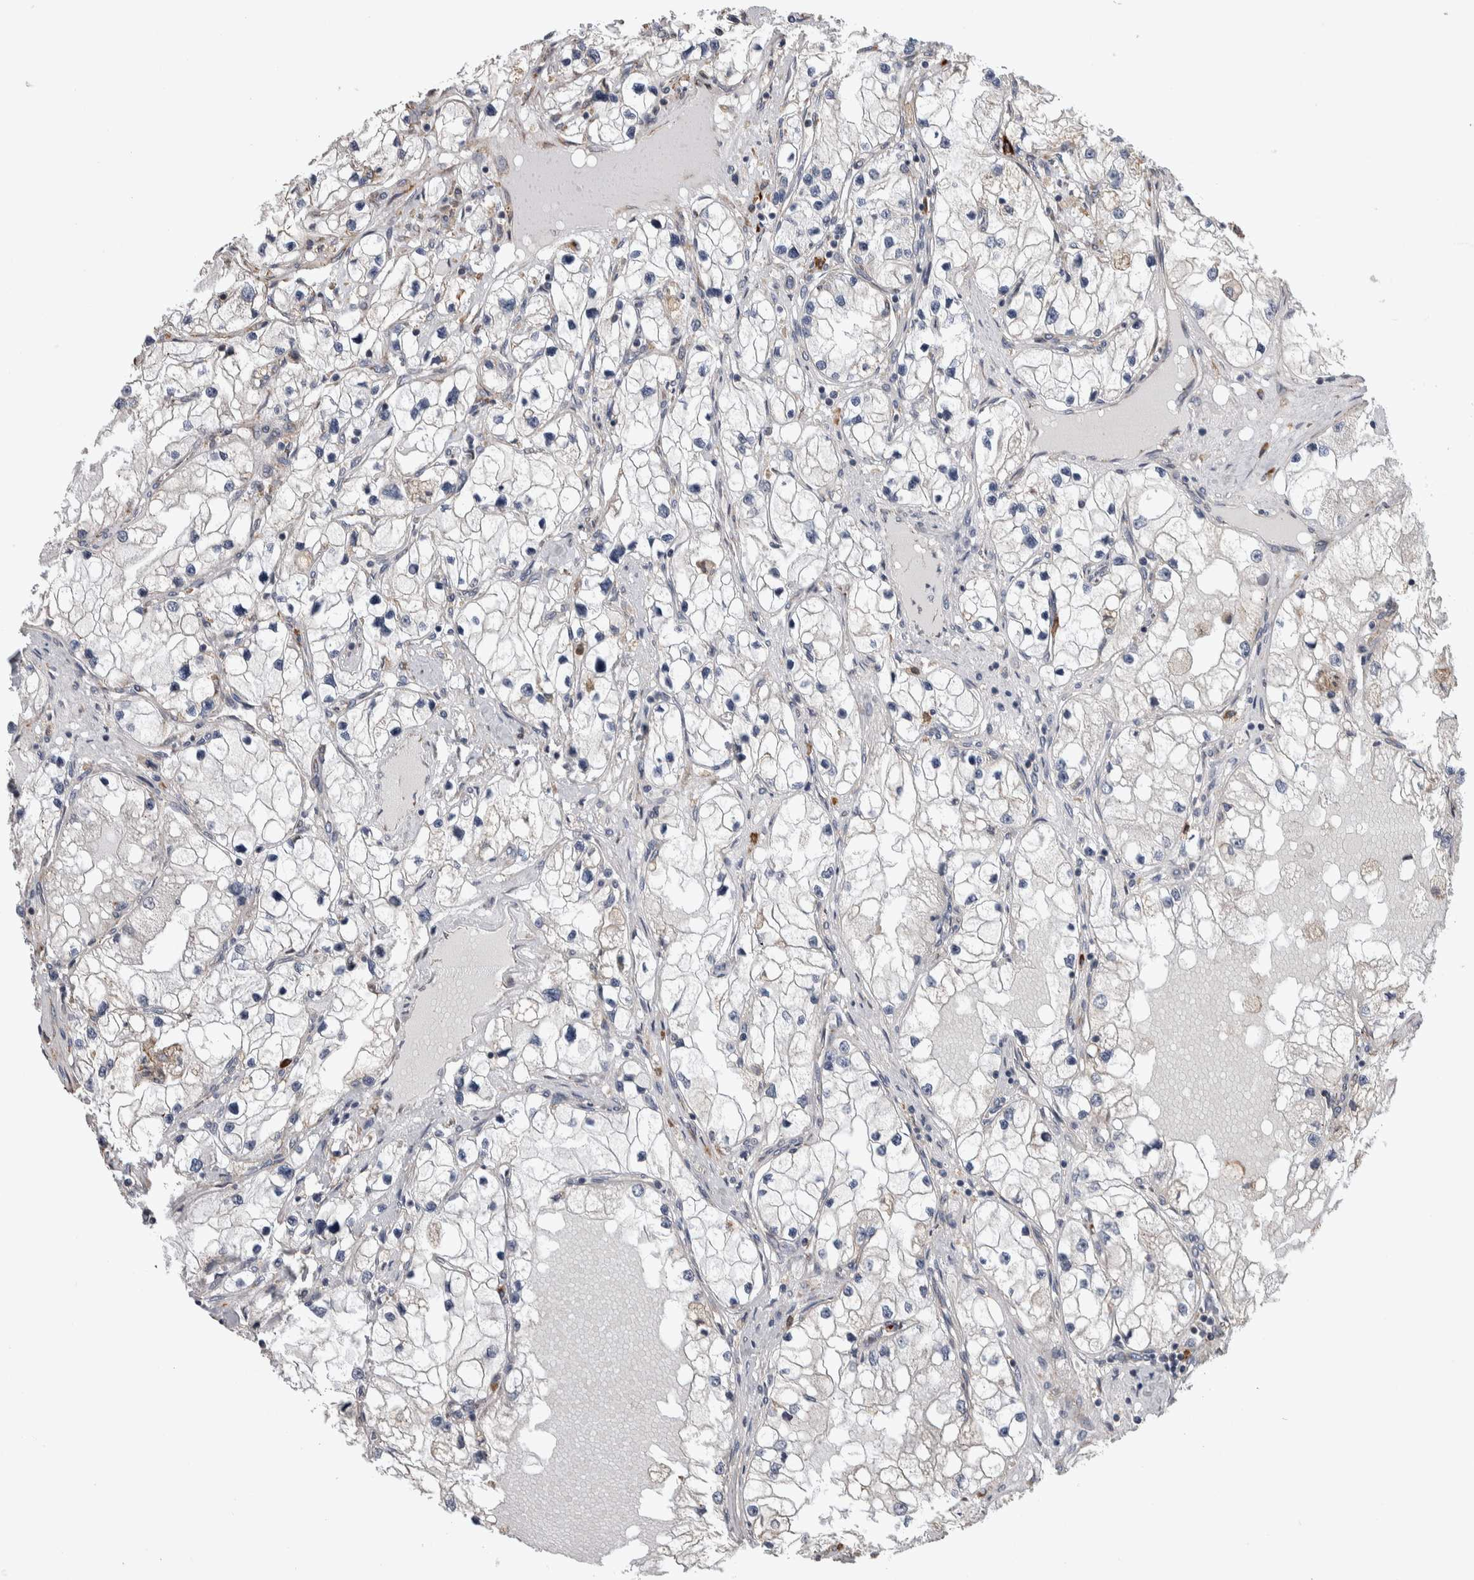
{"staining": {"intensity": "negative", "quantity": "none", "location": "none"}, "tissue": "renal cancer", "cell_type": "Tumor cells", "image_type": "cancer", "snomed": [{"axis": "morphology", "description": "Adenocarcinoma, NOS"}, {"axis": "topography", "description": "Kidney"}], "caption": "This is an immunohistochemistry photomicrograph of human renal cancer (adenocarcinoma). There is no staining in tumor cells.", "gene": "IBTK", "patient": {"sex": "male", "age": 68}}